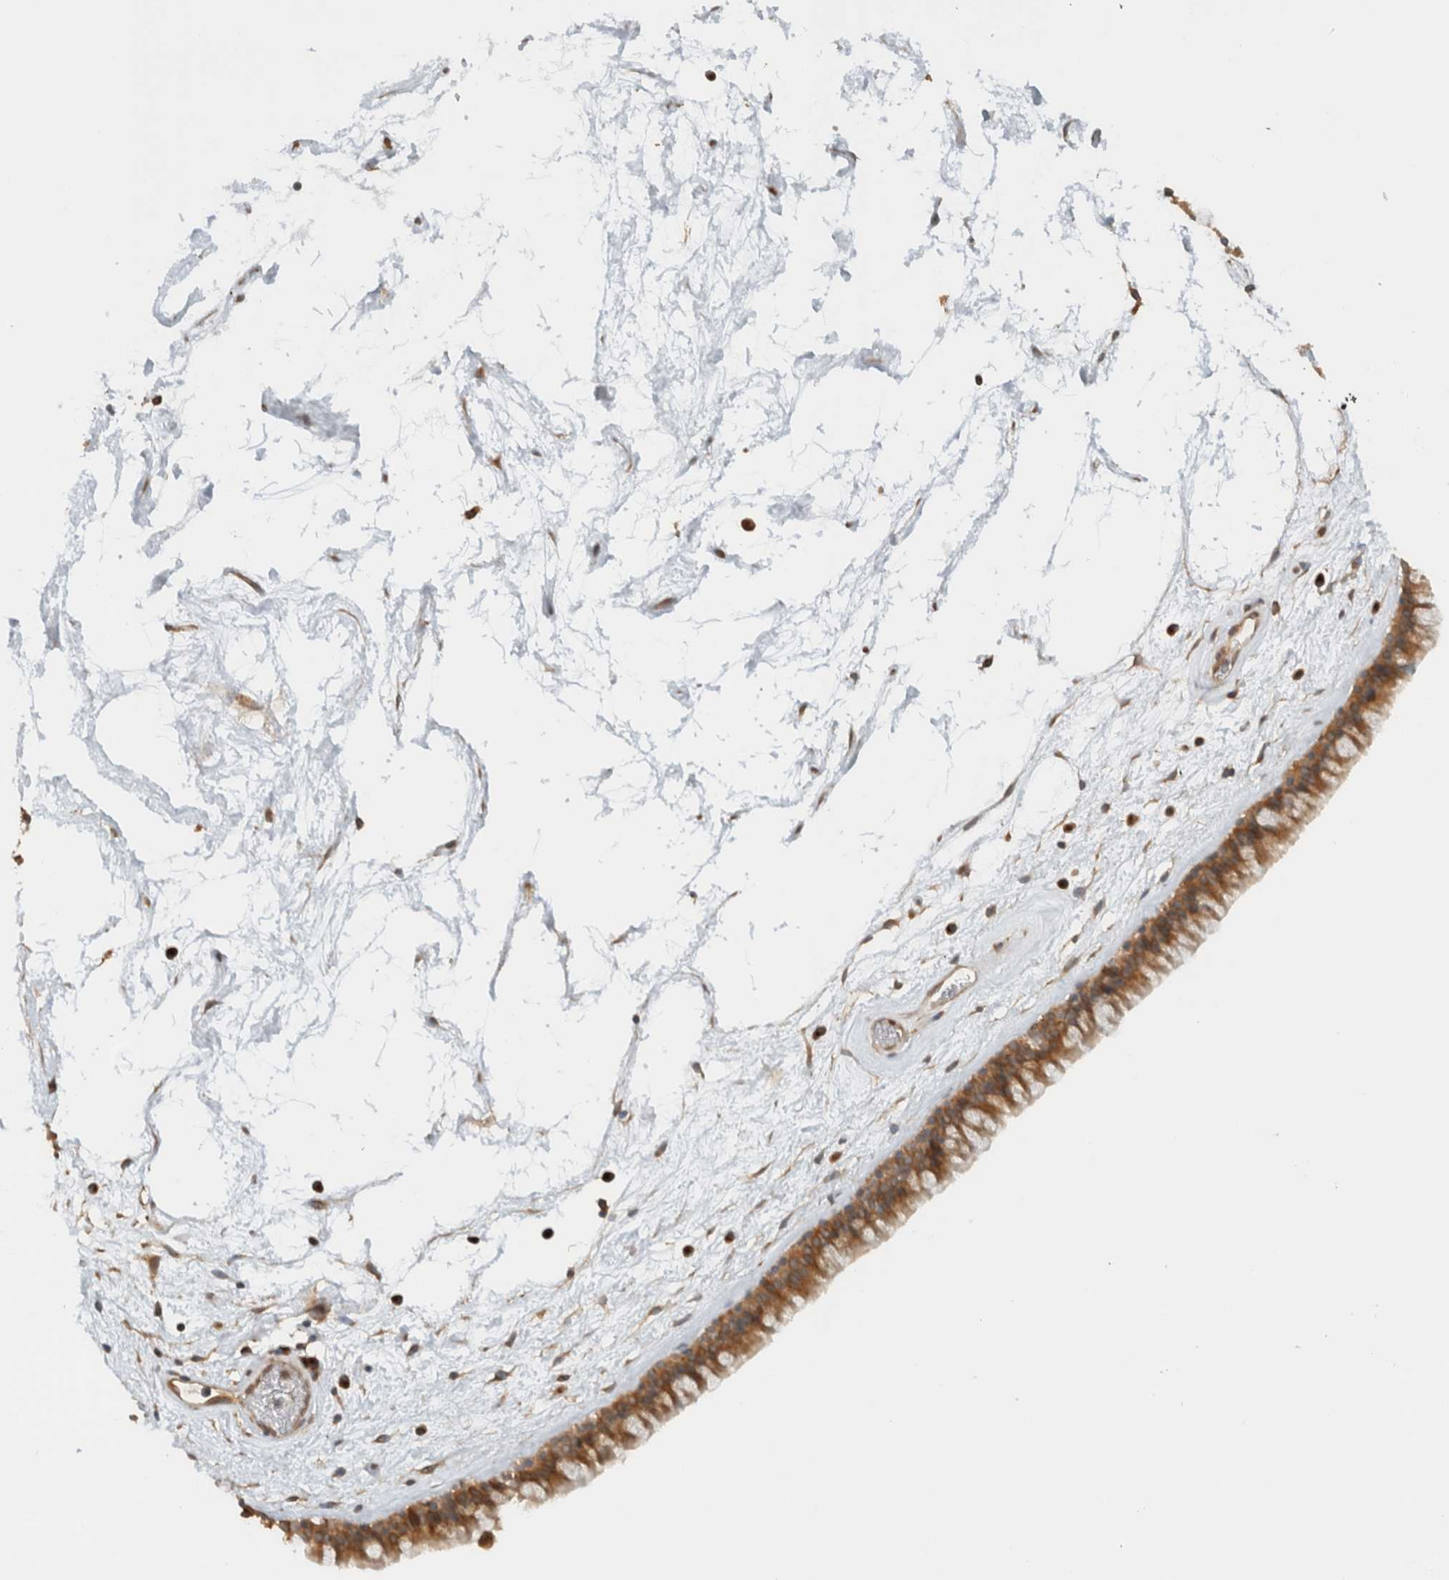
{"staining": {"intensity": "moderate", "quantity": ">75%", "location": "cytoplasmic/membranous"}, "tissue": "nasopharynx", "cell_type": "Respiratory epithelial cells", "image_type": "normal", "snomed": [{"axis": "morphology", "description": "Normal tissue, NOS"}, {"axis": "morphology", "description": "Inflammation, NOS"}, {"axis": "topography", "description": "Nasopharynx"}], "caption": "A brown stain shows moderate cytoplasmic/membranous staining of a protein in respiratory epithelial cells of unremarkable nasopharynx. (DAB (3,3'-diaminobenzidine) = brown stain, brightfield microscopy at high magnification).", "gene": "ARFGEF2", "patient": {"sex": "male", "age": 48}}